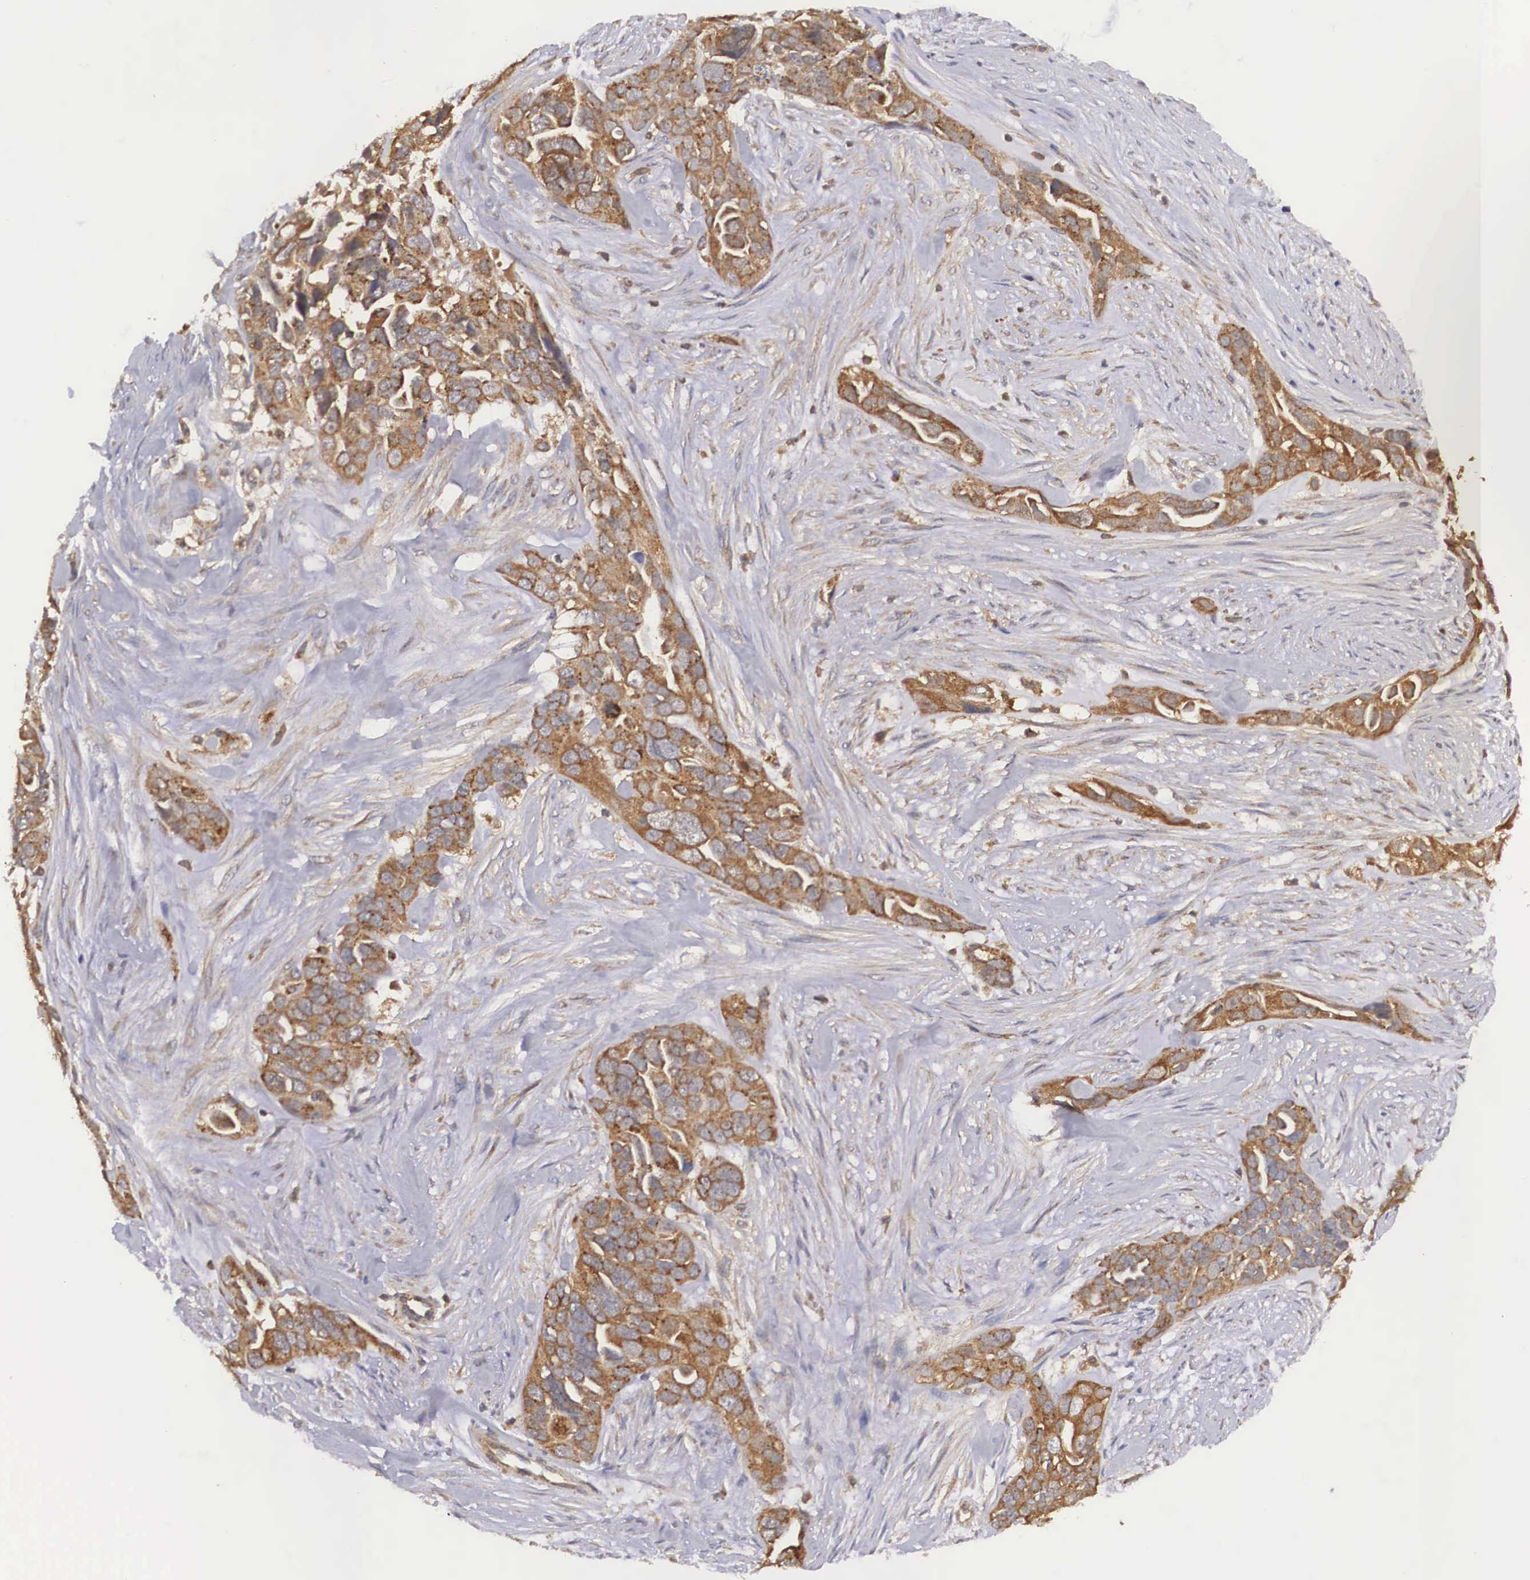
{"staining": {"intensity": "moderate", "quantity": ">75%", "location": "cytoplasmic/membranous"}, "tissue": "ovarian cancer", "cell_type": "Tumor cells", "image_type": "cancer", "snomed": [{"axis": "morphology", "description": "Cystadenocarcinoma, serous, NOS"}, {"axis": "topography", "description": "Ovary"}], "caption": "Immunohistochemical staining of ovarian cancer (serous cystadenocarcinoma) reveals medium levels of moderate cytoplasmic/membranous staining in about >75% of tumor cells.", "gene": "DHRS1", "patient": {"sex": "female", "age": 63}}